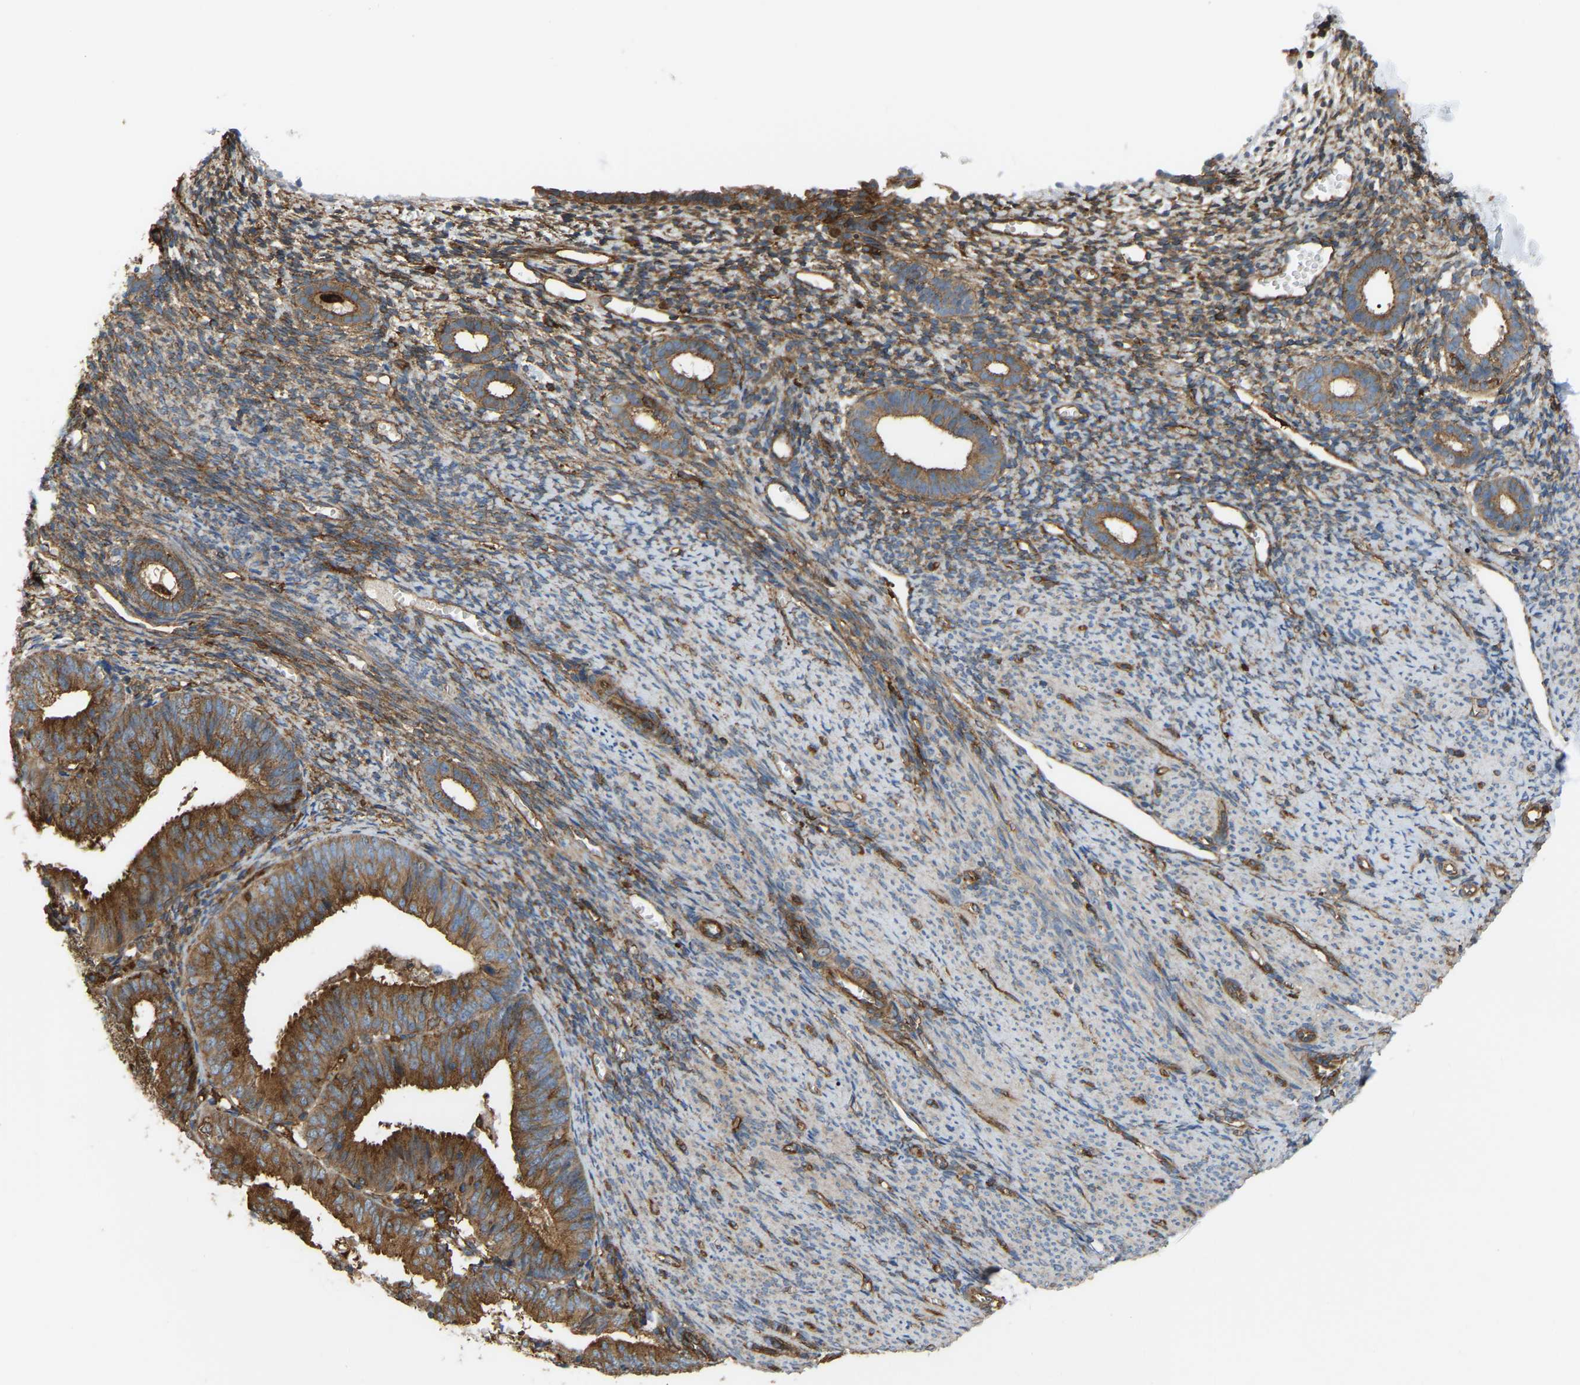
{"staining": {"intensity": "moderate", "quantity": ">75%", "location": "cytoplasmic/membranous"}, "tissue": "endometrium", "cell_type": "Cells in endometrial stroma", "image_type": "normal", "snomed": [{"axis": "morphology", "description": "Normal tissue, NOS"}, {"axis": "morphology", "description": "Adenocarcinoma, NOS"}, {"axis": "topography", "description": "Endometrium"}], "caption": "DAB immunohistochemical staining of normal human endometrium reveals moderate cytoplasmic/membranous protein staining in approximately >75% of cells in endometrial stroma.", "gene": "PICALM", "patient": {"sex": "female", "age": 57}}